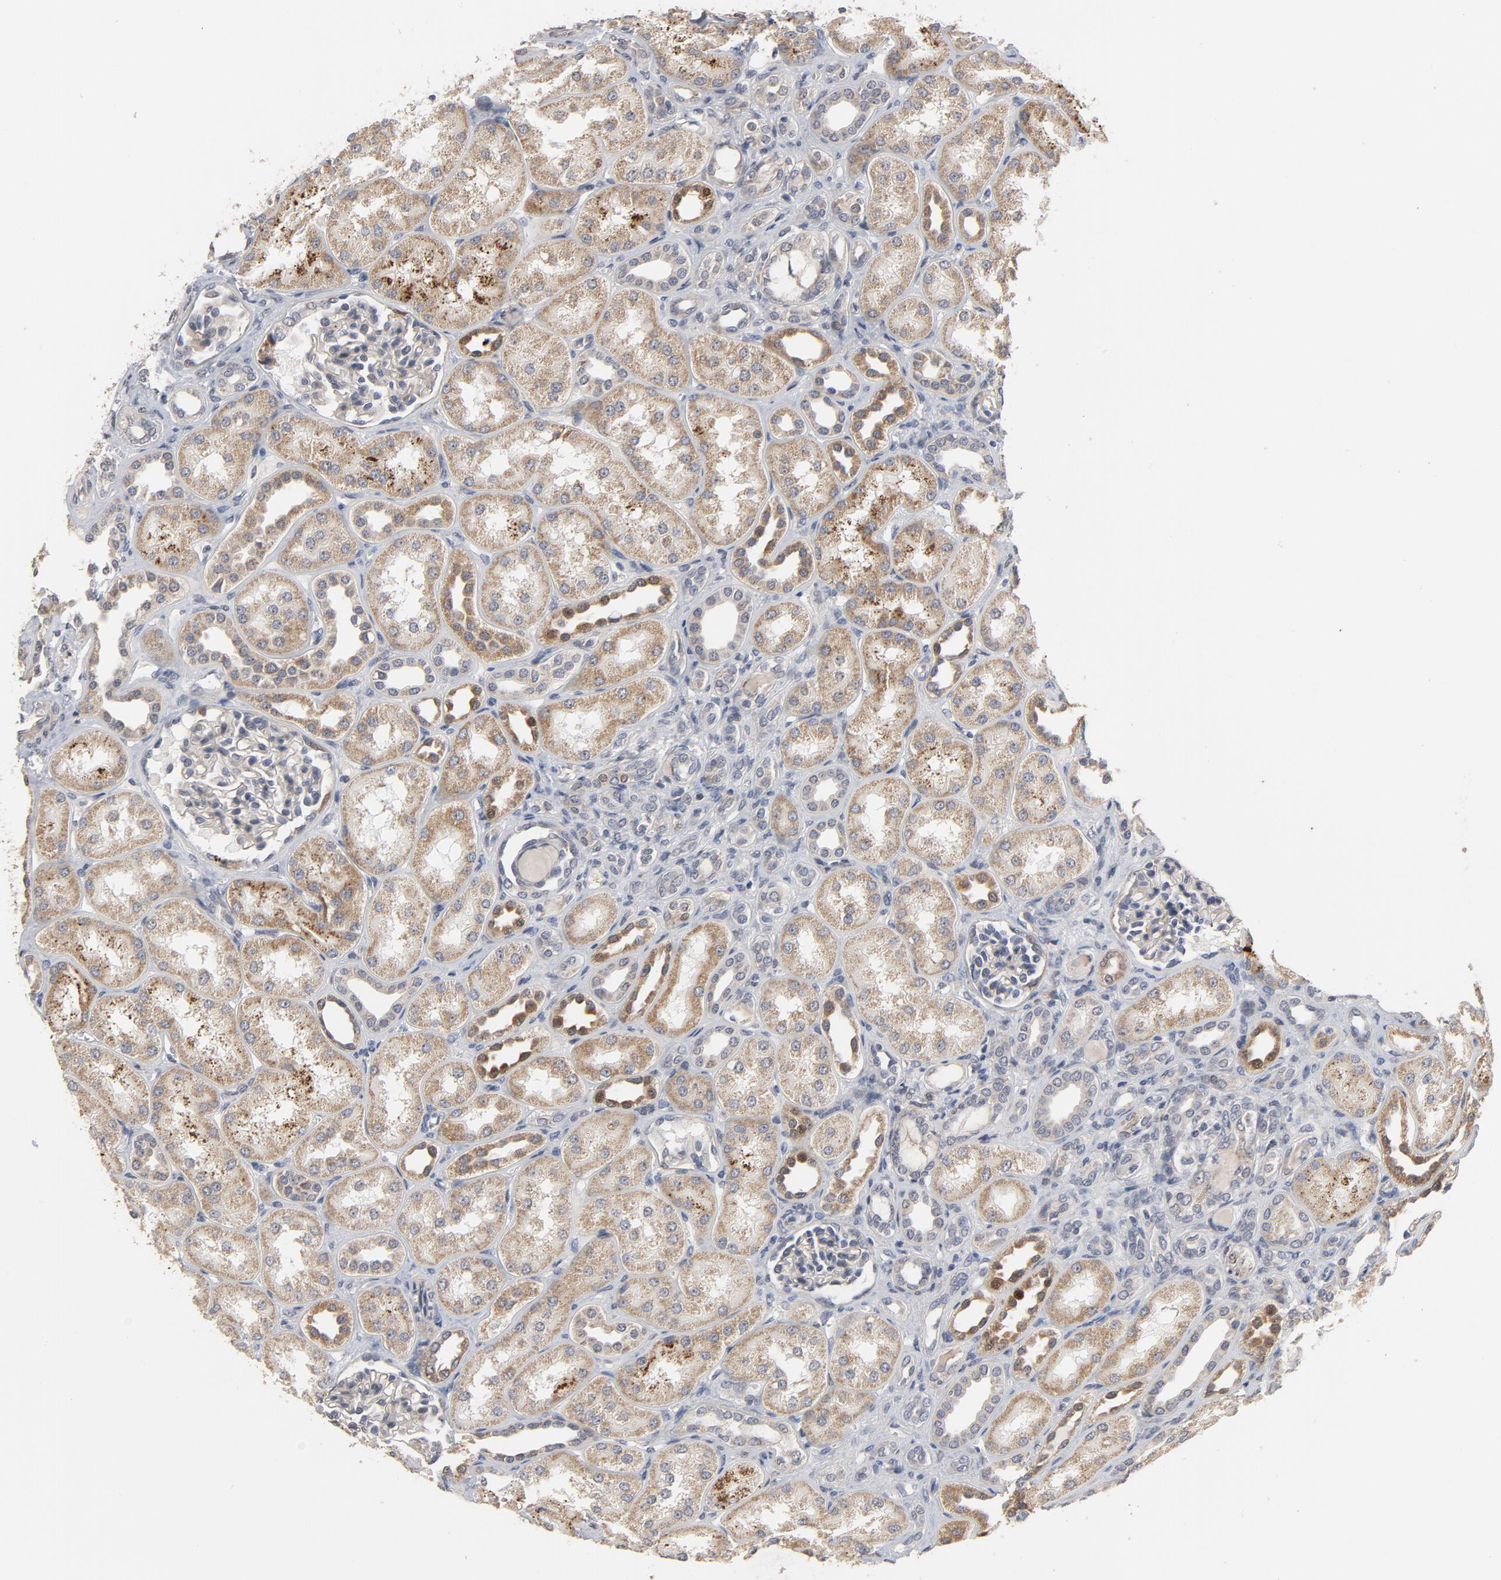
{"staining": {"intensity": "negative", "quantity": "none", "location": "none"}, "tissue": "kidney", "cell_type": "Cells in glomeruli", "image_type": "normal", "snomed": [{"axis": "morphology", "description": "Normal tissue, NOS"}, {"axis": "topography", "description": "Kidney"}], "caption": "DAB (3,3'-diaminobenzidine) immunohistochemical staining of normal human kidney reveals no significant expression in cells in glomeruli.", "gene": "PPP1R1B", "patient": {"sex": "male", "age": 7}}